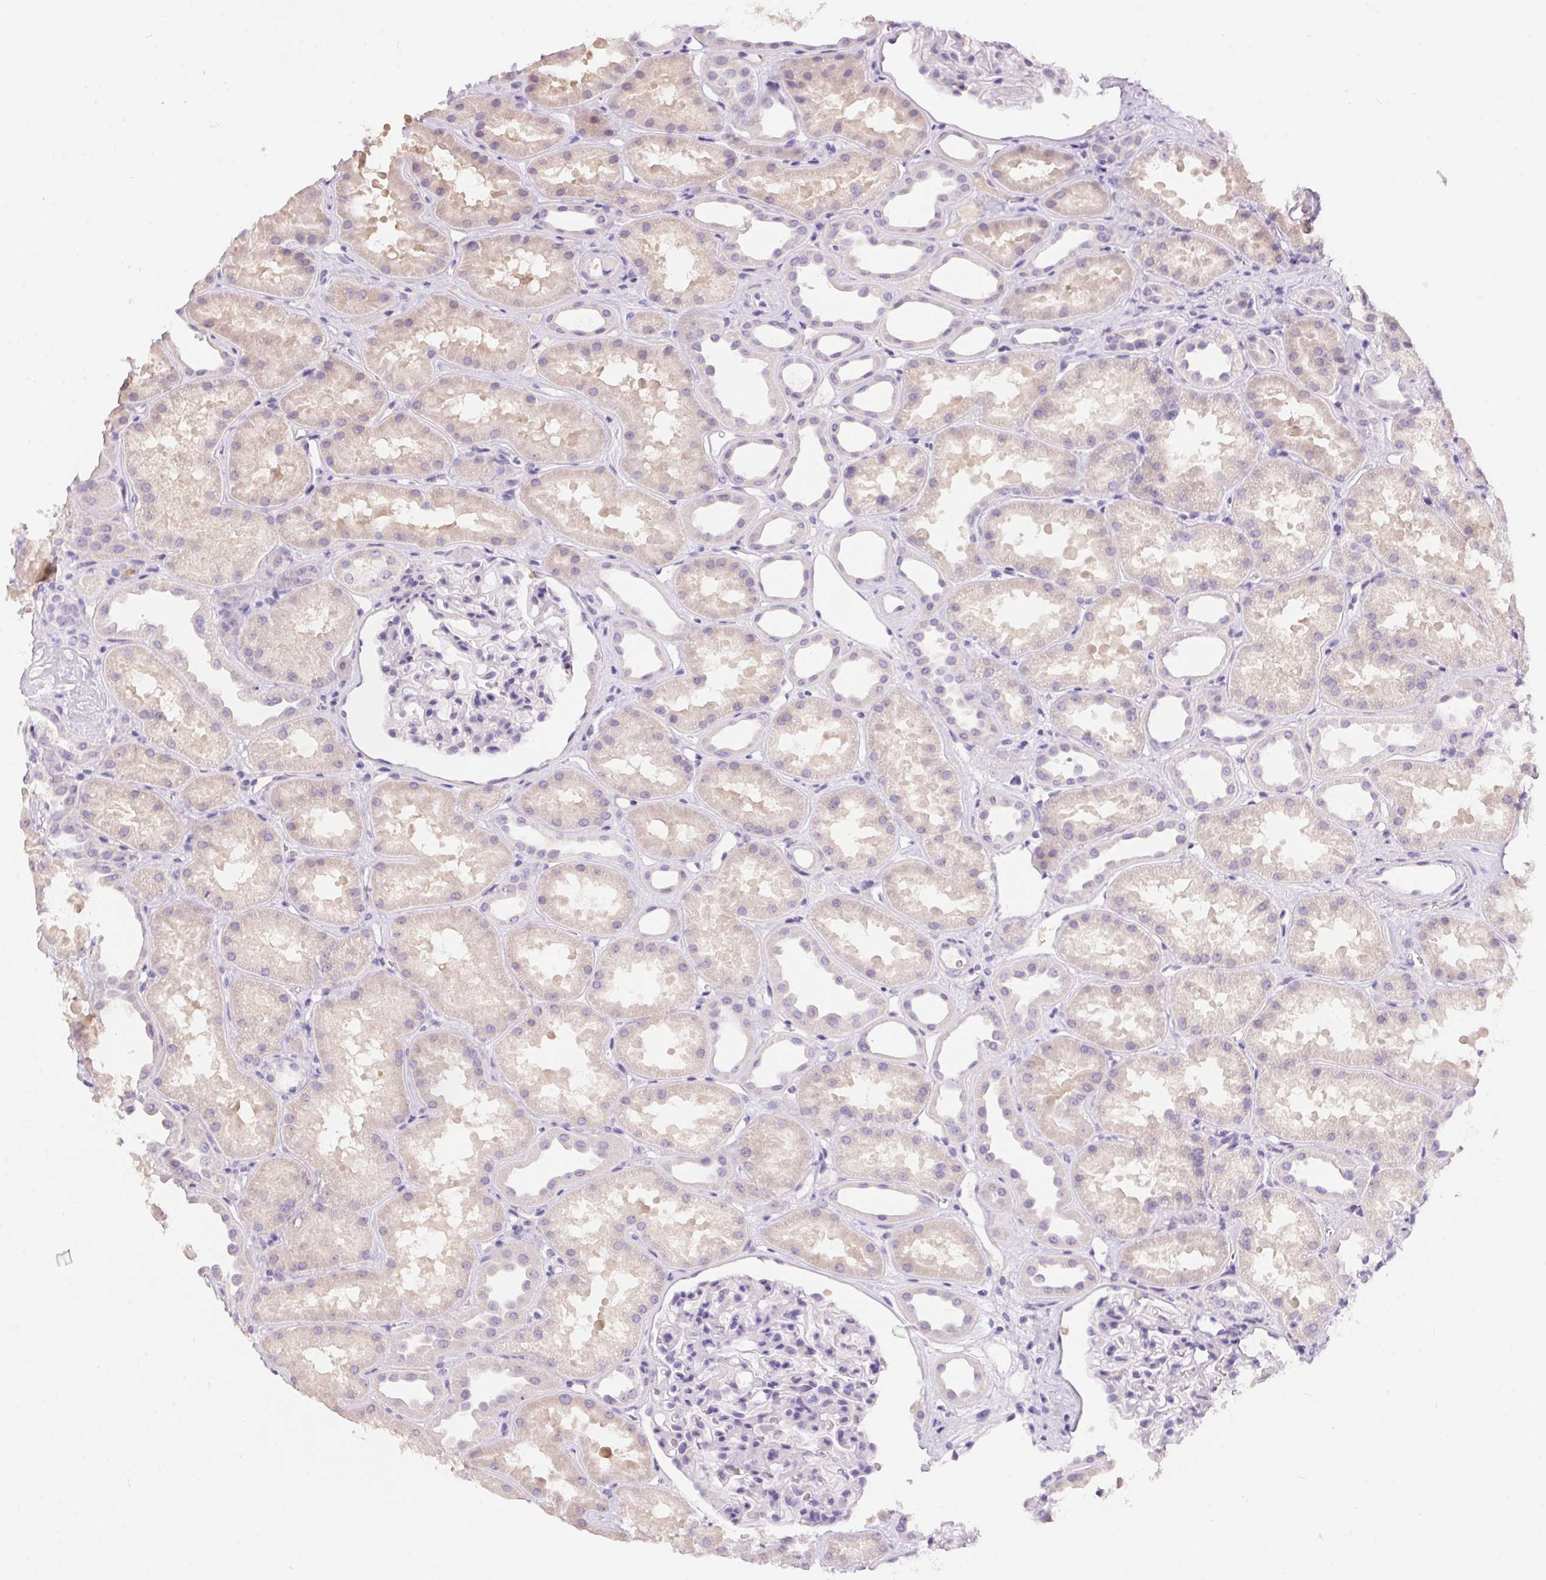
{"staining": {"intensity": "negative", "quantity": "none", "location": "none"}, "tissue": "kidney", "cell_type": "Cells in glomeruli", "image_type": "normal", "snomed": [{"axis": "morphology", "description": "Normal tissue, NOS"}, {"axis": "topography", "description": "Kidney"}], "caption": "Immunohistochemistry (IHC) of benign kidney shows no expression in cells in glomeruli.", "gene": "PNLIPRP3", "patient": {"sex": "male", "age": 61}}